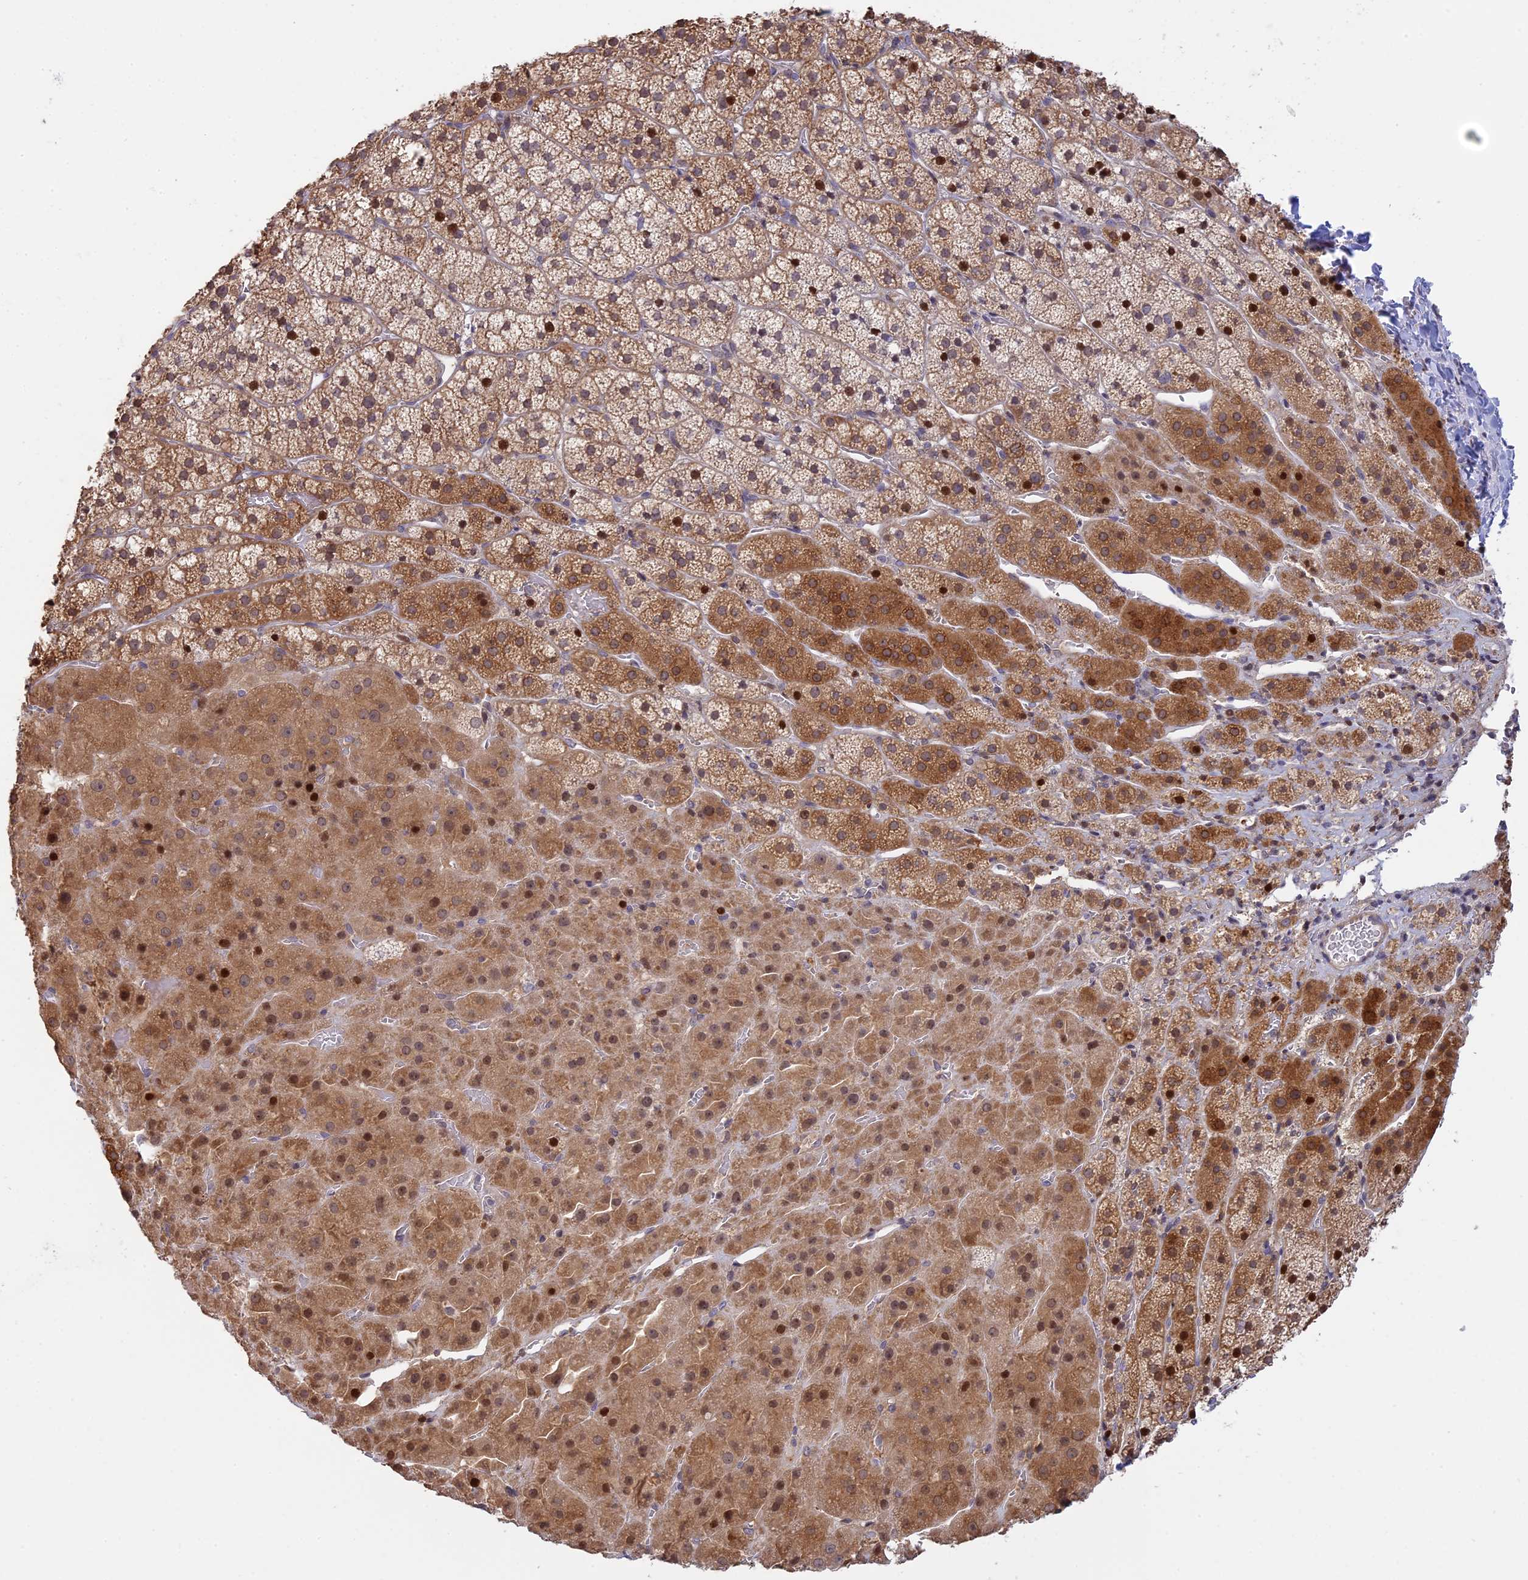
{"staining": {"intensity": "moderate", "quantity": ">75%", "location": "cytoplasmic/membranous,nuclear"}, "tissue": "adrenal gland", "cell_type": "Glandular cells", "image_type": "normal", "snomed": [{"axis": "morphology", "description": "Normal tissue, NOS"}, {"axis": "topography", "description": "Adrenal gland"}], "caption": "Immunohistochemistry (IHC) of normal adrenal gland exhibits medium levels of moderate cytoplasmic/membranous,nuclear expression in approximately >75% of glandular cells.", "gene": "GSKIP", "patient": {"sex": "female", "age": 44}}